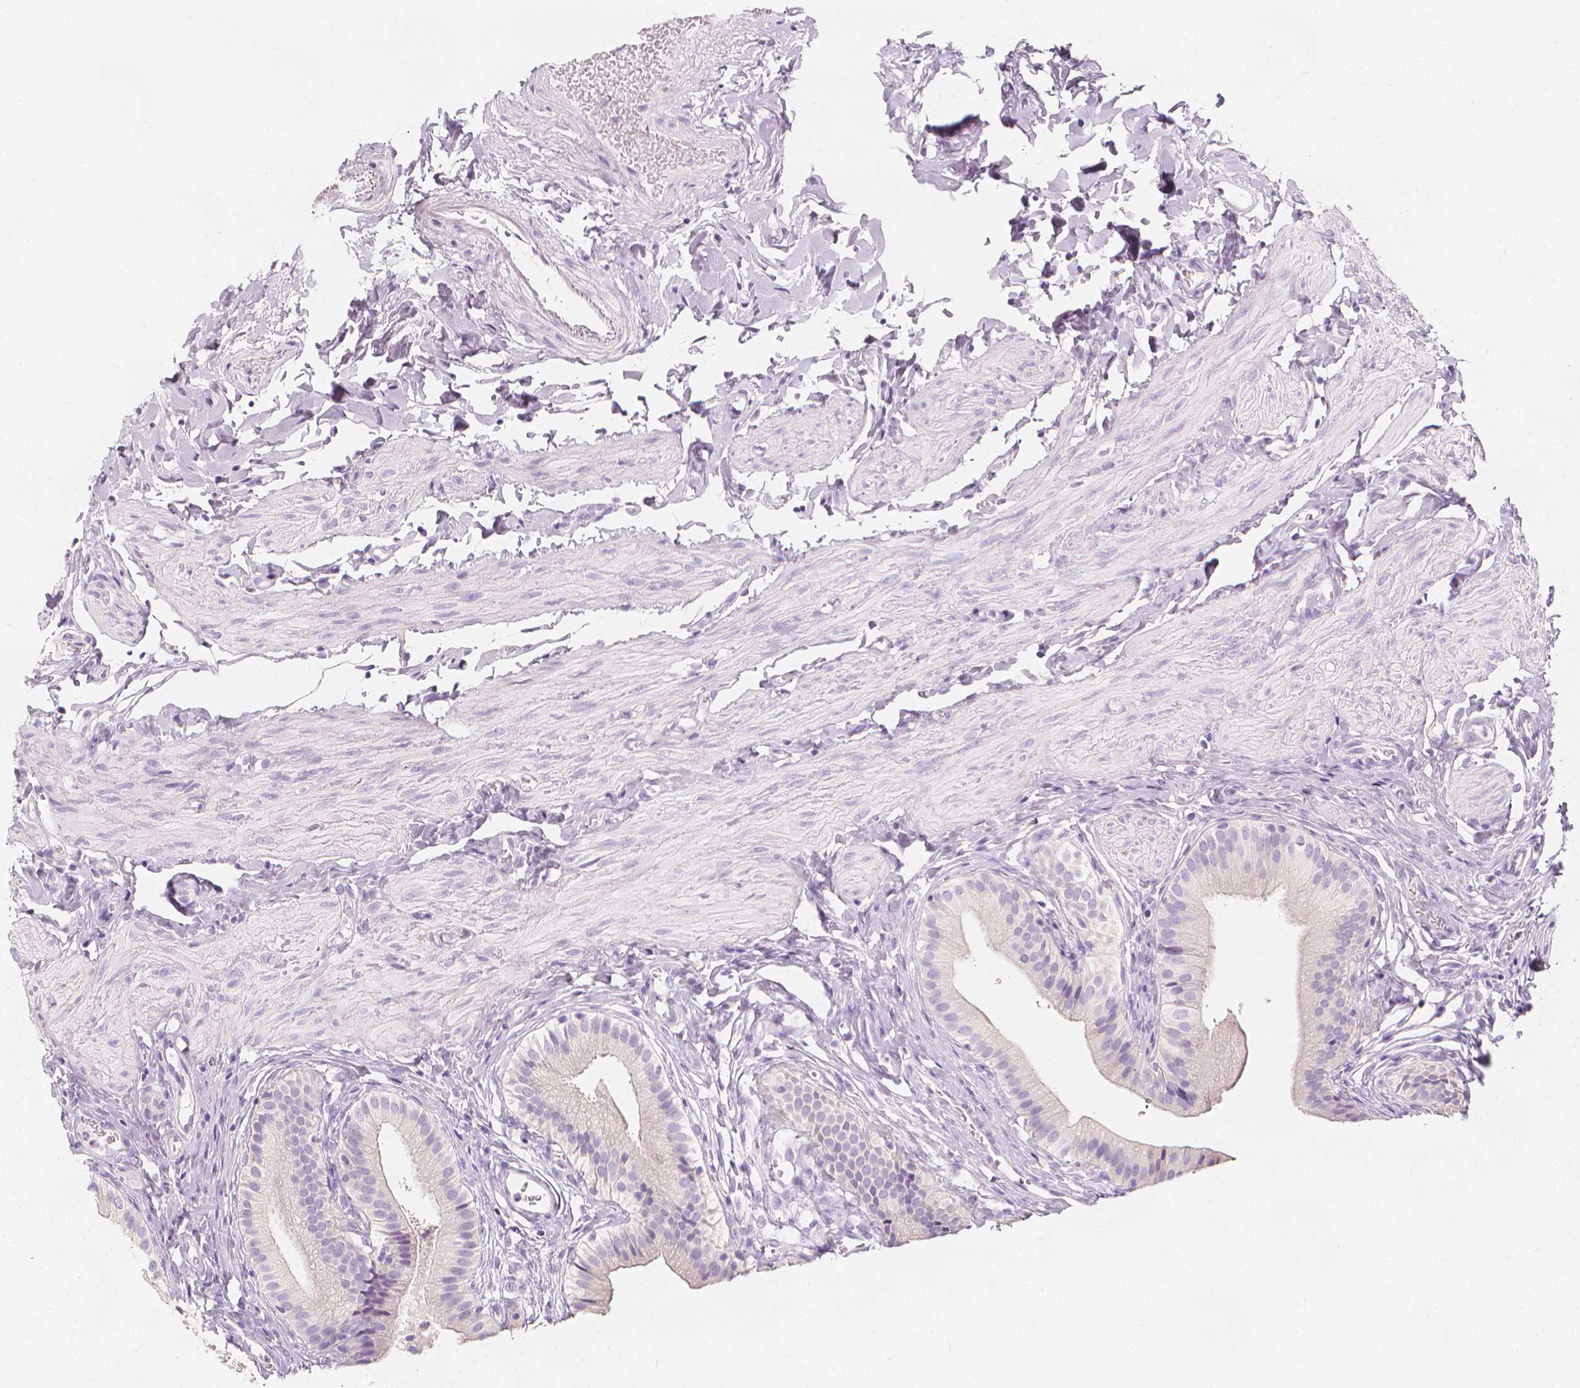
{"staining": {"intensity": "negative", "quantity": "none", "location": "none"}, "tissue": "gallbladder", "cell_type": "Glandular cells", "image_type": "normal", "snomed": [{"axis": "morphology", "description": "Normal tissue, NOS"}, {"axis": "topography", "description": "Gallbladder"}], "caption": "Immunohistochemical staining of normal gallbladder shows no significant staining in glandular cells.", "gene": "RBFOX1", "patient": {"sex": "female", "age": 47}}